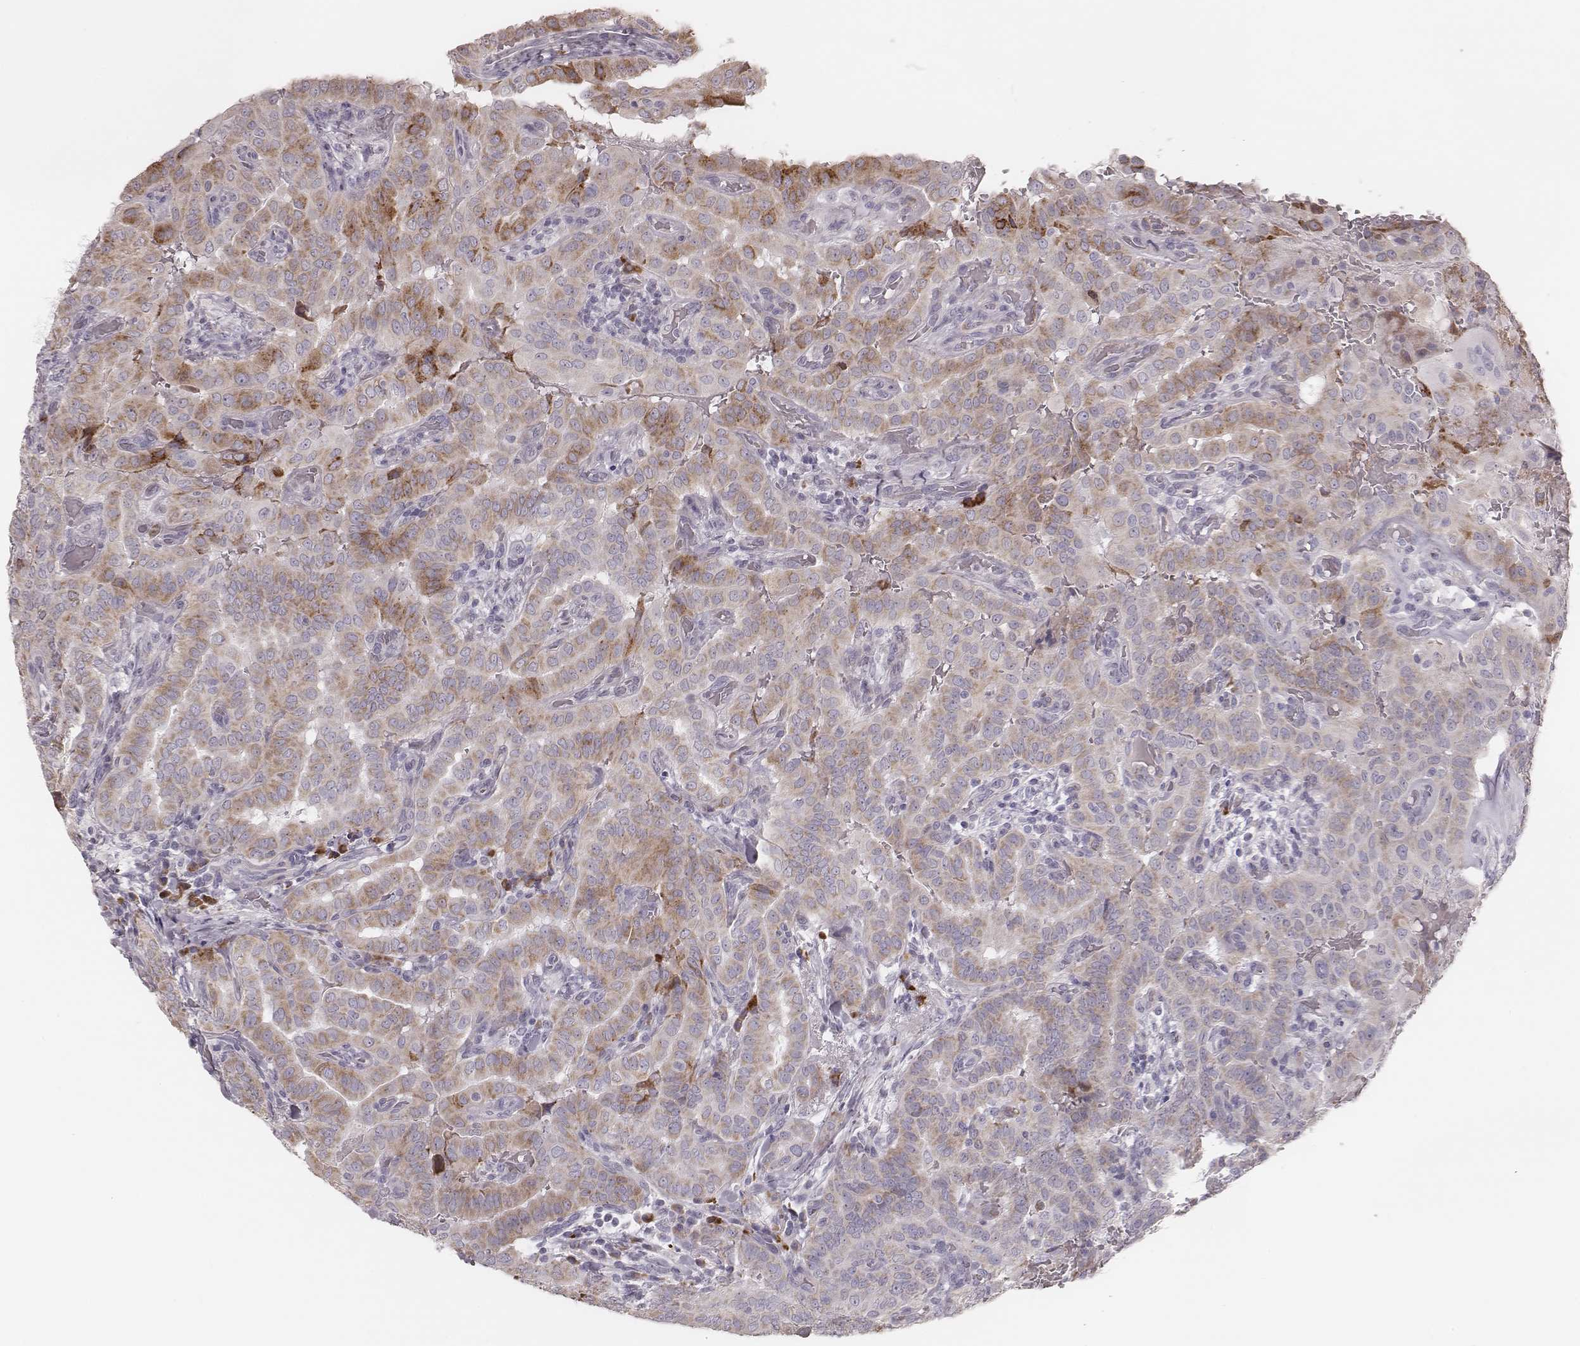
{"staining": {"intensity": "moderate", "quantity": ">75%", "location": "cytoplasmic/membranous"}, "tissue": "thyroid cancer", "cell_type": "Tumor cells", "image_type": "cancer", "snomed": [{"axis": "morphology", "description": "Papillary adenocarcinoma, NOS"}, {"axis": "morphology", "description": "Papillary adenoma metastatic"}, {"axis": "topography", "description": "Thyroid gland"}], "caption": "Protein analysis of thyroid cancer tissue shows moderate cytoplasmic/membranous staining in approximately >75% of tumor cells.", "gene": "KIF5C", "patient": {"sex": "female", "age": 50}}